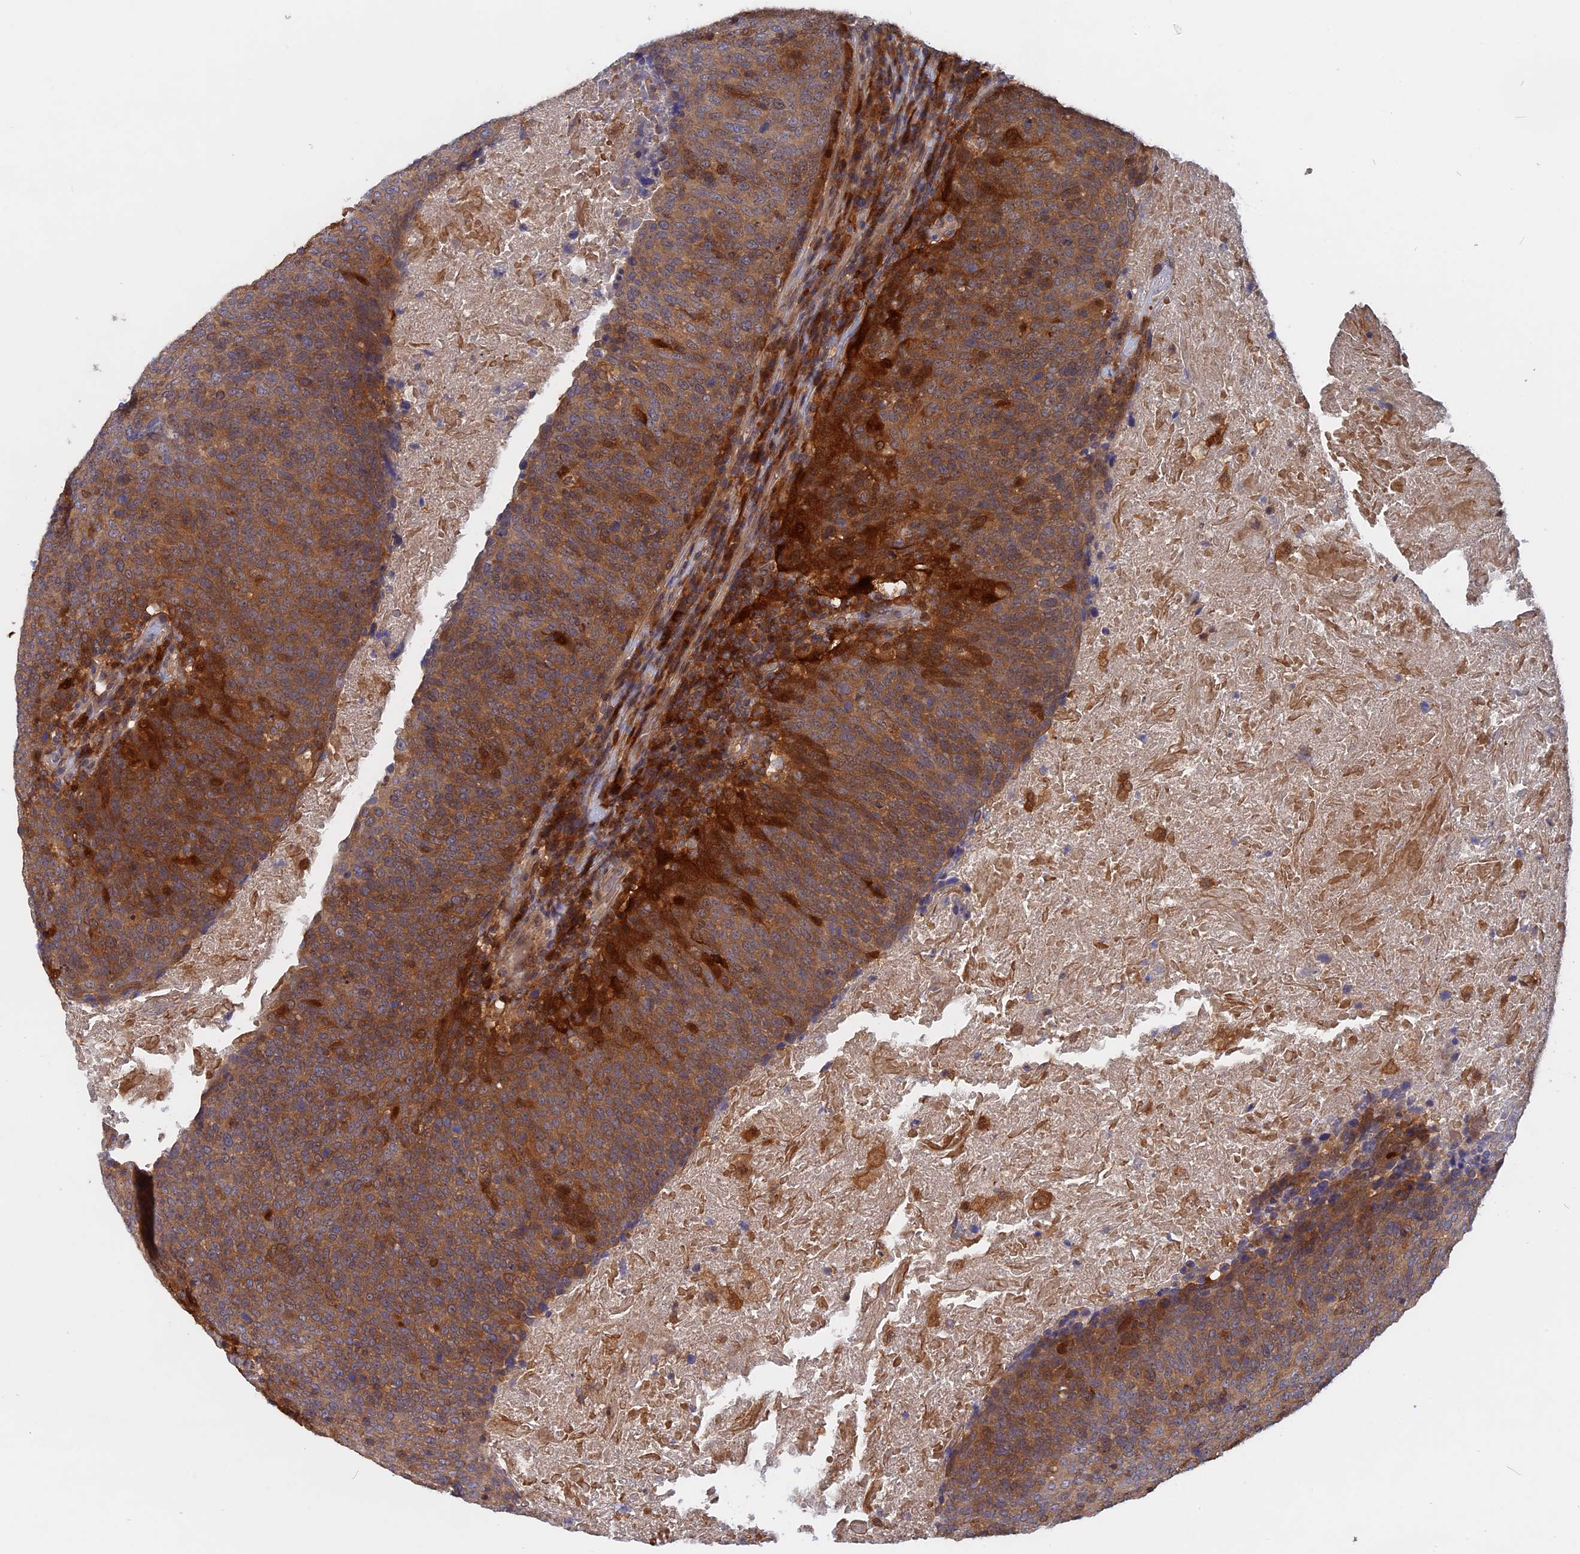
{"staining": {"intensity": "moderate", "quantity": ">75%", "location": "cytoplasmic/membranous"}, "tissue": "head and neck cancer", "cell_type": "Tumor cells", "image_type": "cancer", "snomed": [{"axis": "morphology", "description": "Squamous cell carcinoma, NOS"}, {"axis": "morphology", "description": "Squamous cell carcinoma, metastatic, NOS"}, {"axis": "topography", "description": "Lymph node"}, {"axis": "topography", "description": "Head-Neck"}], "caption": "Immunohistochemistry (DAB (3,3'-diaminobenzidine)) staining of human head and neck cancer (squamous cell carcinoma) shows moderate cytoplasmic/membranous protein staining in approximately >75% of tumor cells.", "gene": "BLVRA", "patient": {"sex": "male", "age": 62}}